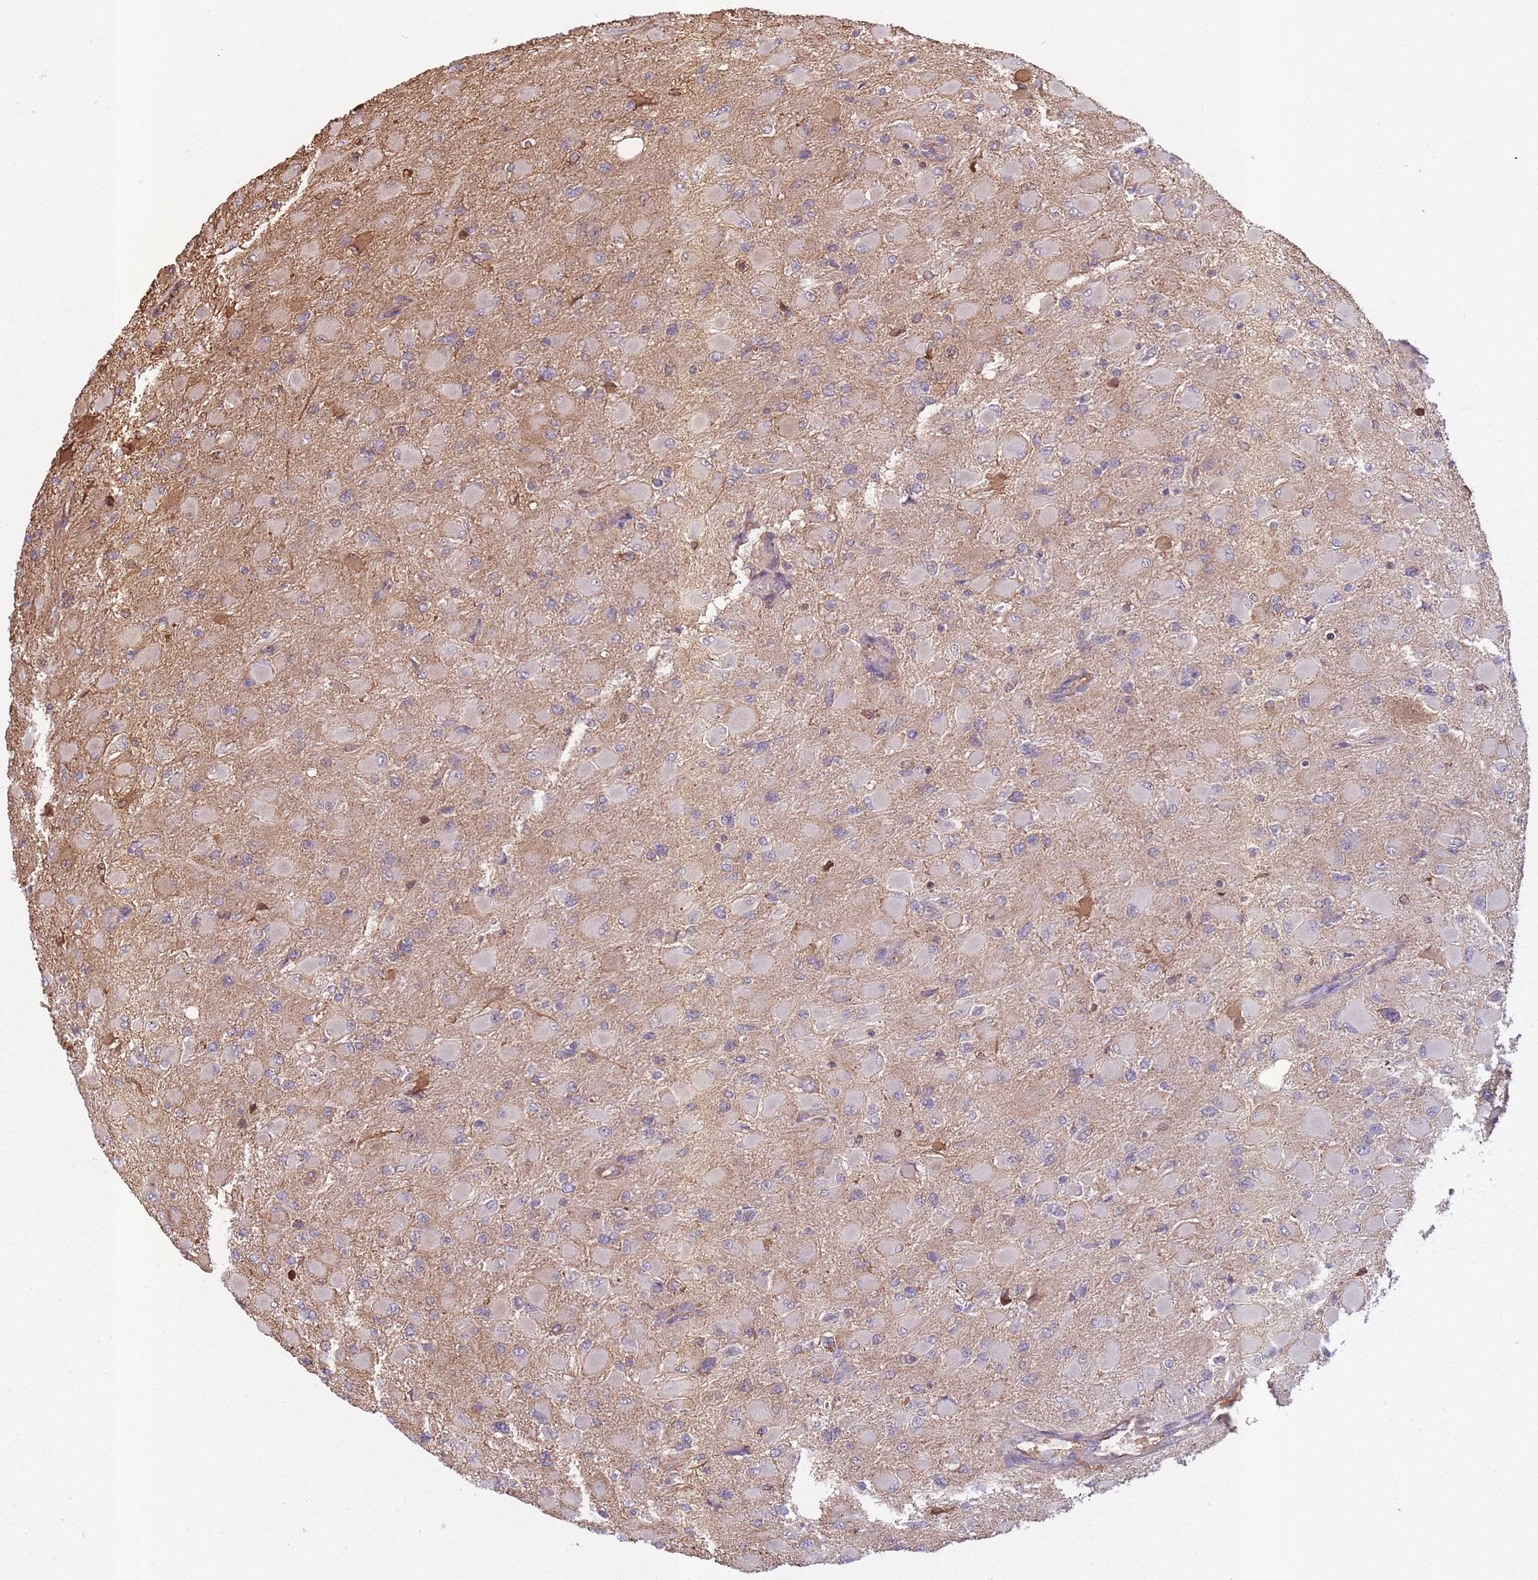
{"staining": {"intensity": "negative", "quantity": "none", "location": "none"}, "tissue": "glioma", "cell_type": "Tumor cells", "image_type": "cancer", "snomed": [{"axis": "morphology", "description": "Glioma, malignant, High grade"}, {"axis": "topography", "description": "Cerebral cortex"}], "caption": "DAB (3,3'-diaminobenzidine) immunohistochemical staining of human glioma displays no significant expression in tumor cells.", "gene": "KAT2A", "patient": {"sex": "female", "age": 36}}